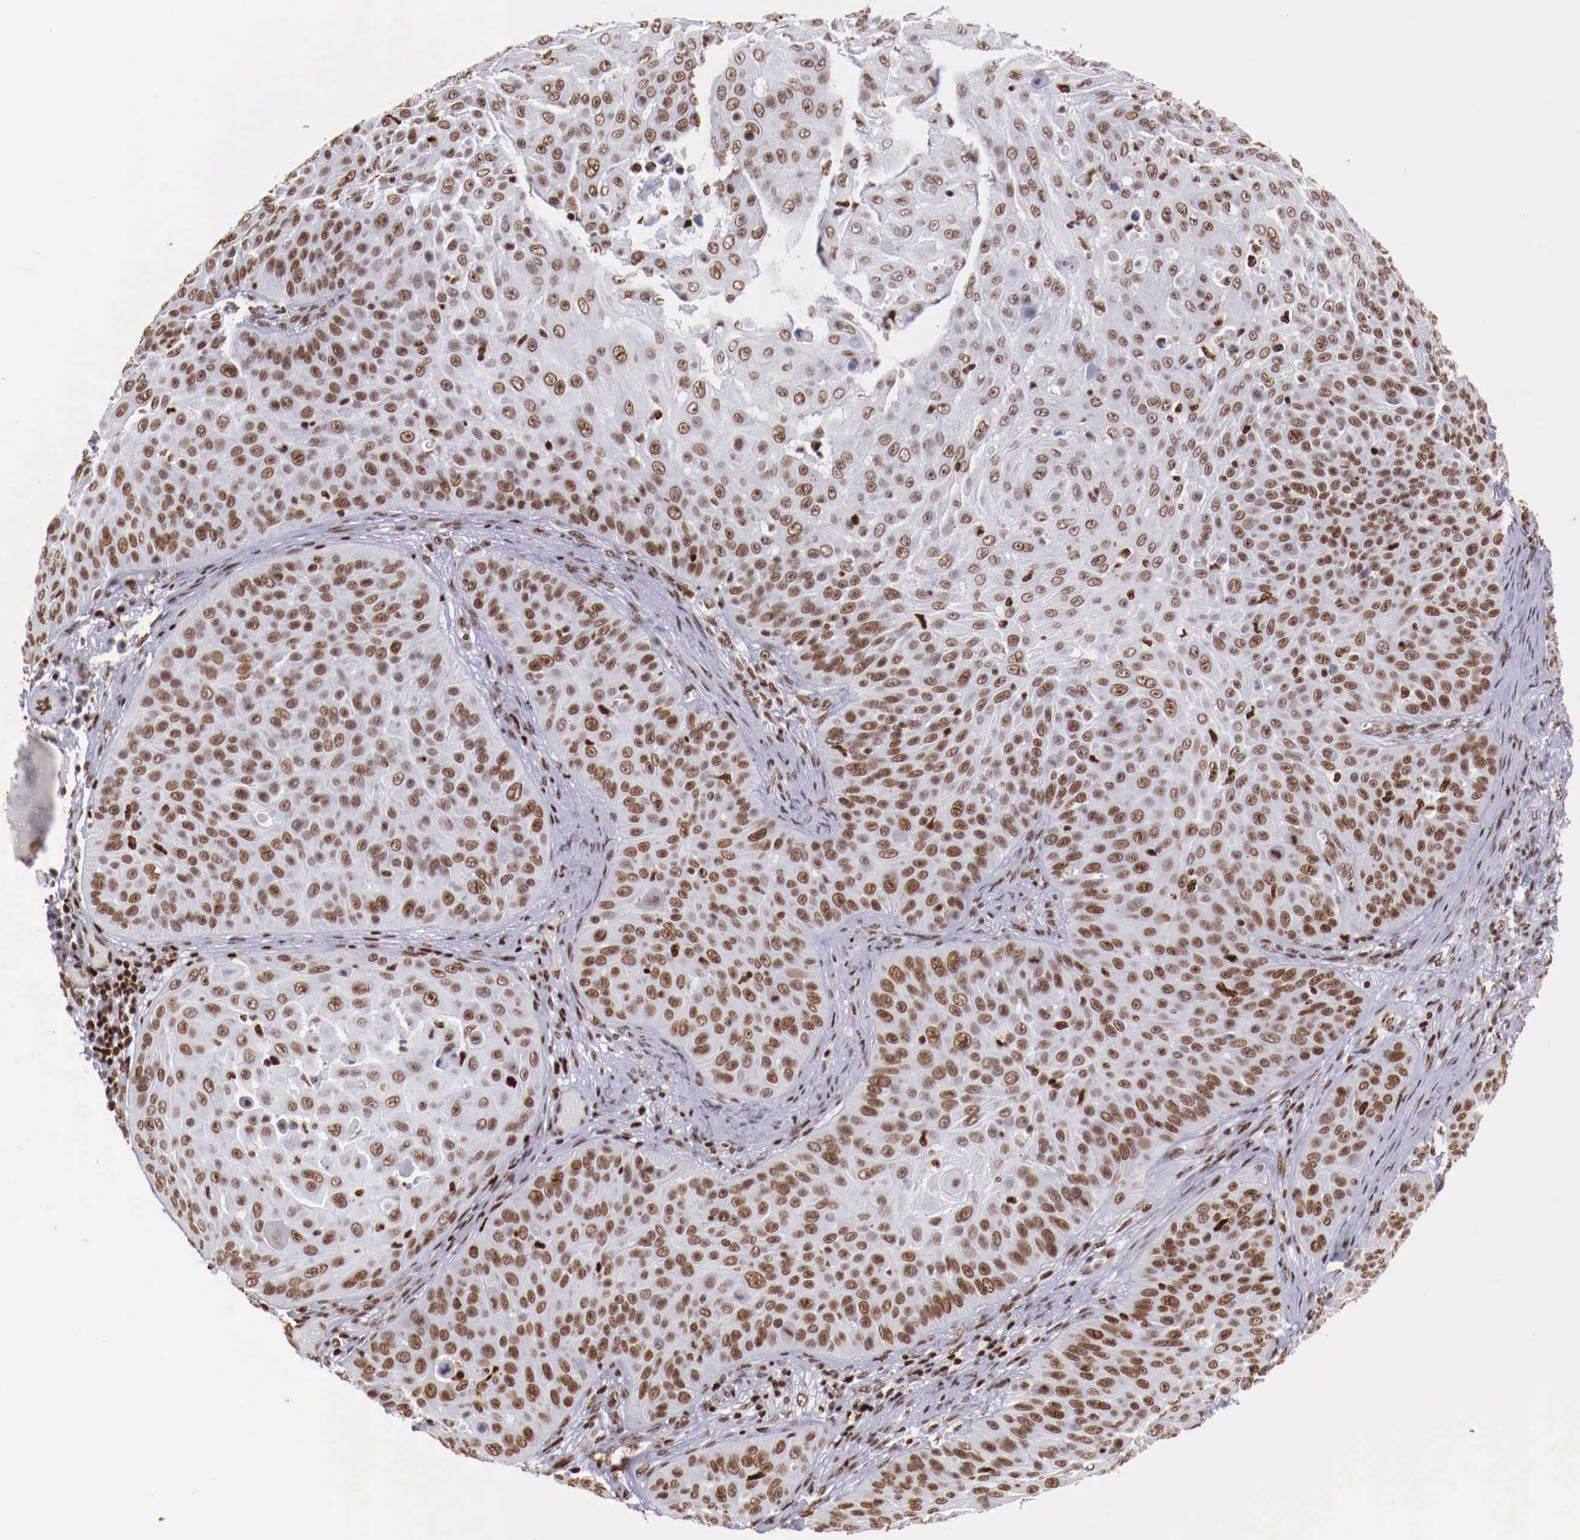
{"staining": {"intensity": "moderate", "quantity": ">75%", "location": "nuclear"}, "tissue": "skin cancer", "cell_type": "Tumor cells", "image_type": "cancer", "snomed": [{"axis": "morphology", "description": "Squamous cell carcinoma, NOS"}, {"axis": "topography", "description": "Skin"}], "caption": "There is medium levels of moderate nuclear staining in tumor cells of skin cancer, as demonstrated by immunohistochemical staining (brown color).", "gene": "MAX", "patient": {"sex": "male", "age": 82}}